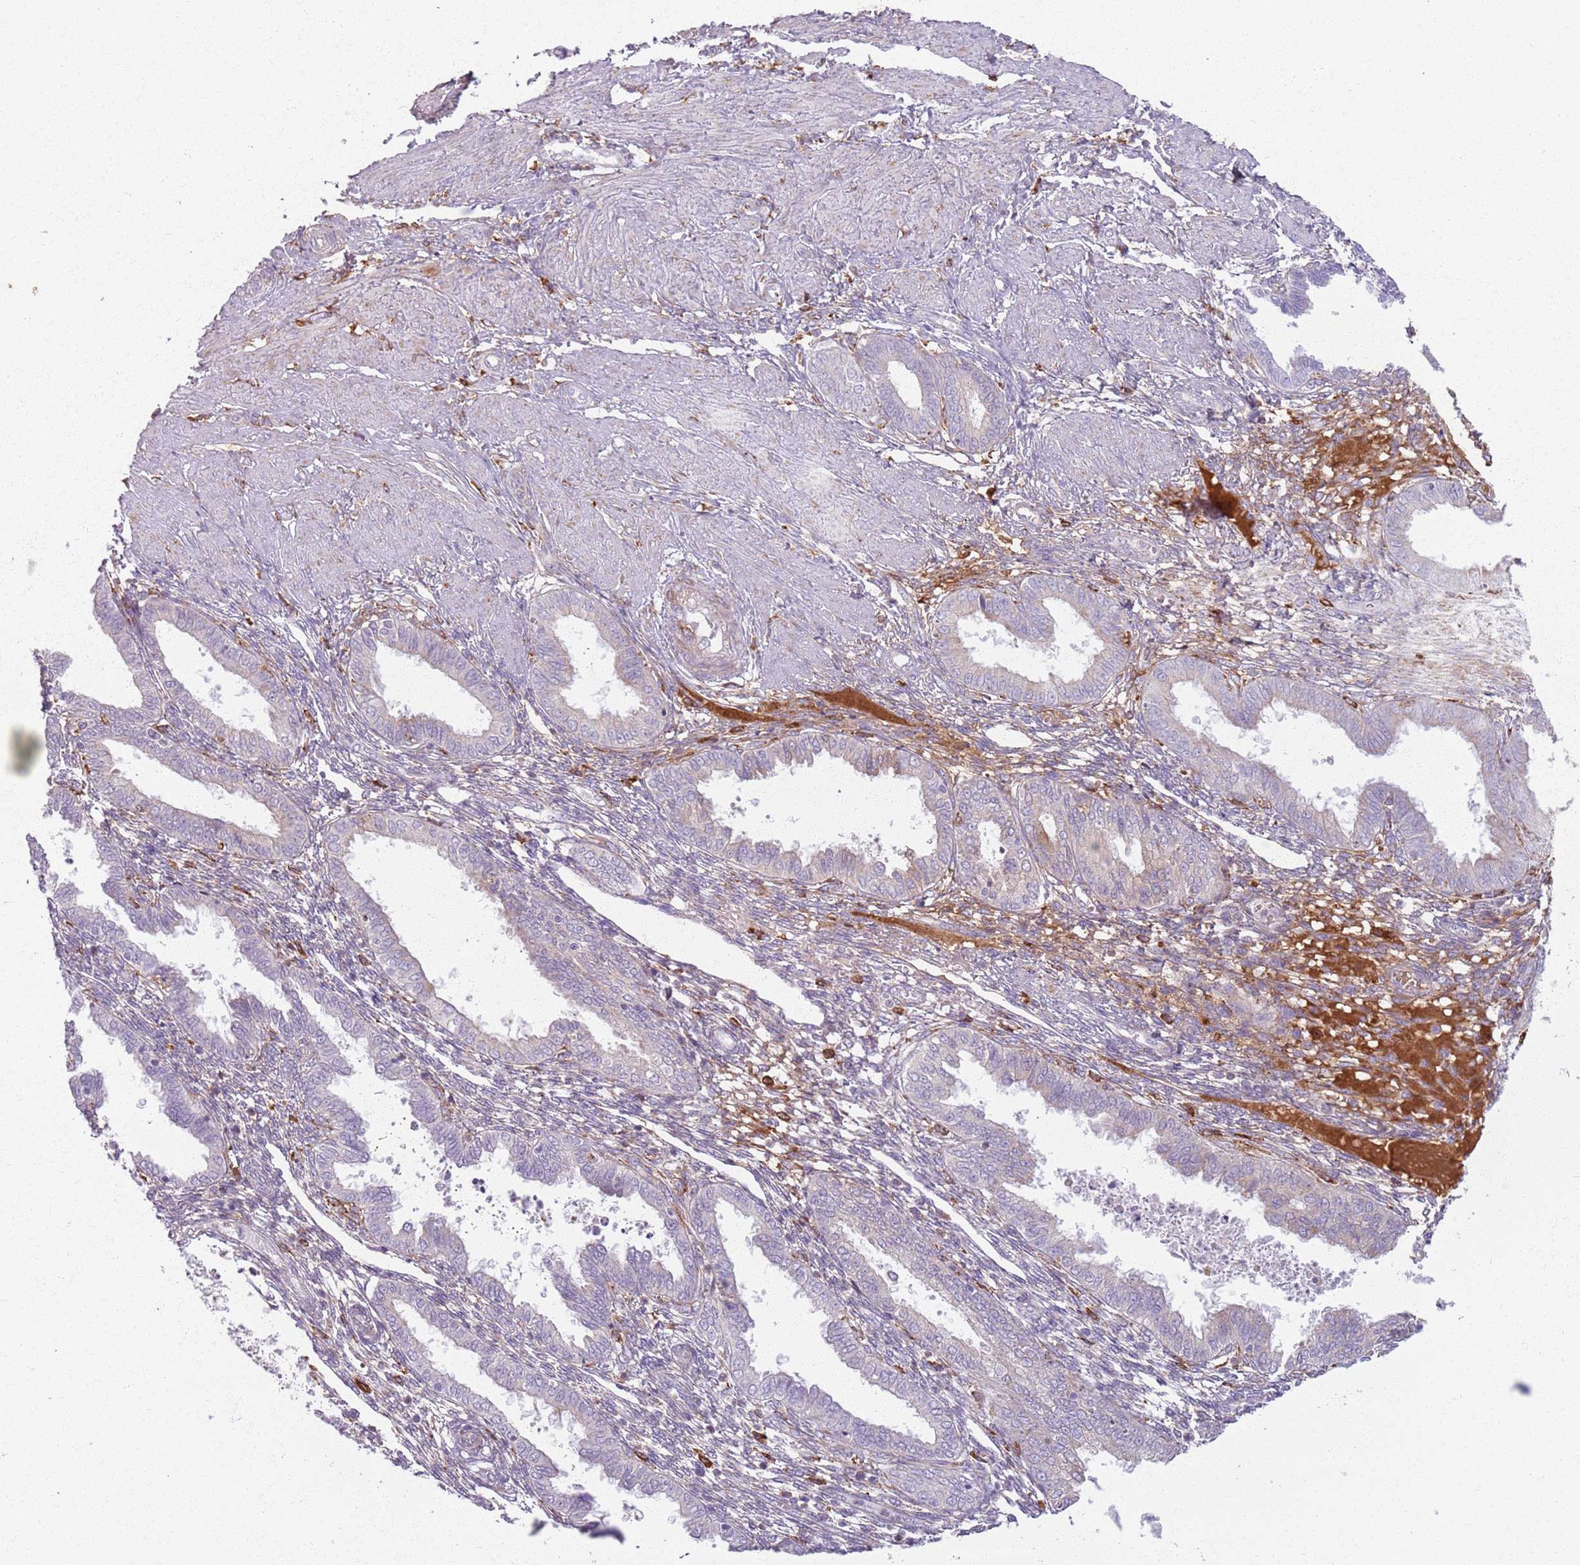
{"staining": {"intensity": "negative", "quantity": "none", "location": "none"}, "tissue": "endometrium", "cell_type": "Cells in endometrial stroma", "image_type": "normal", "snomed": [{"axis": "morphology", "description": "Normal tissue, NOS"}, {"axis": "topography", "description": "Endometrium"}], "caption": "High power microscopy histopathology image of an immunohistochemistry (IHC) histopathology image of unremarkable endometrium, revealing no significant expression in cells in endometrial stroma.", "gene": "COLGALT1", "patient": {"sex": "female", "age": 33}}